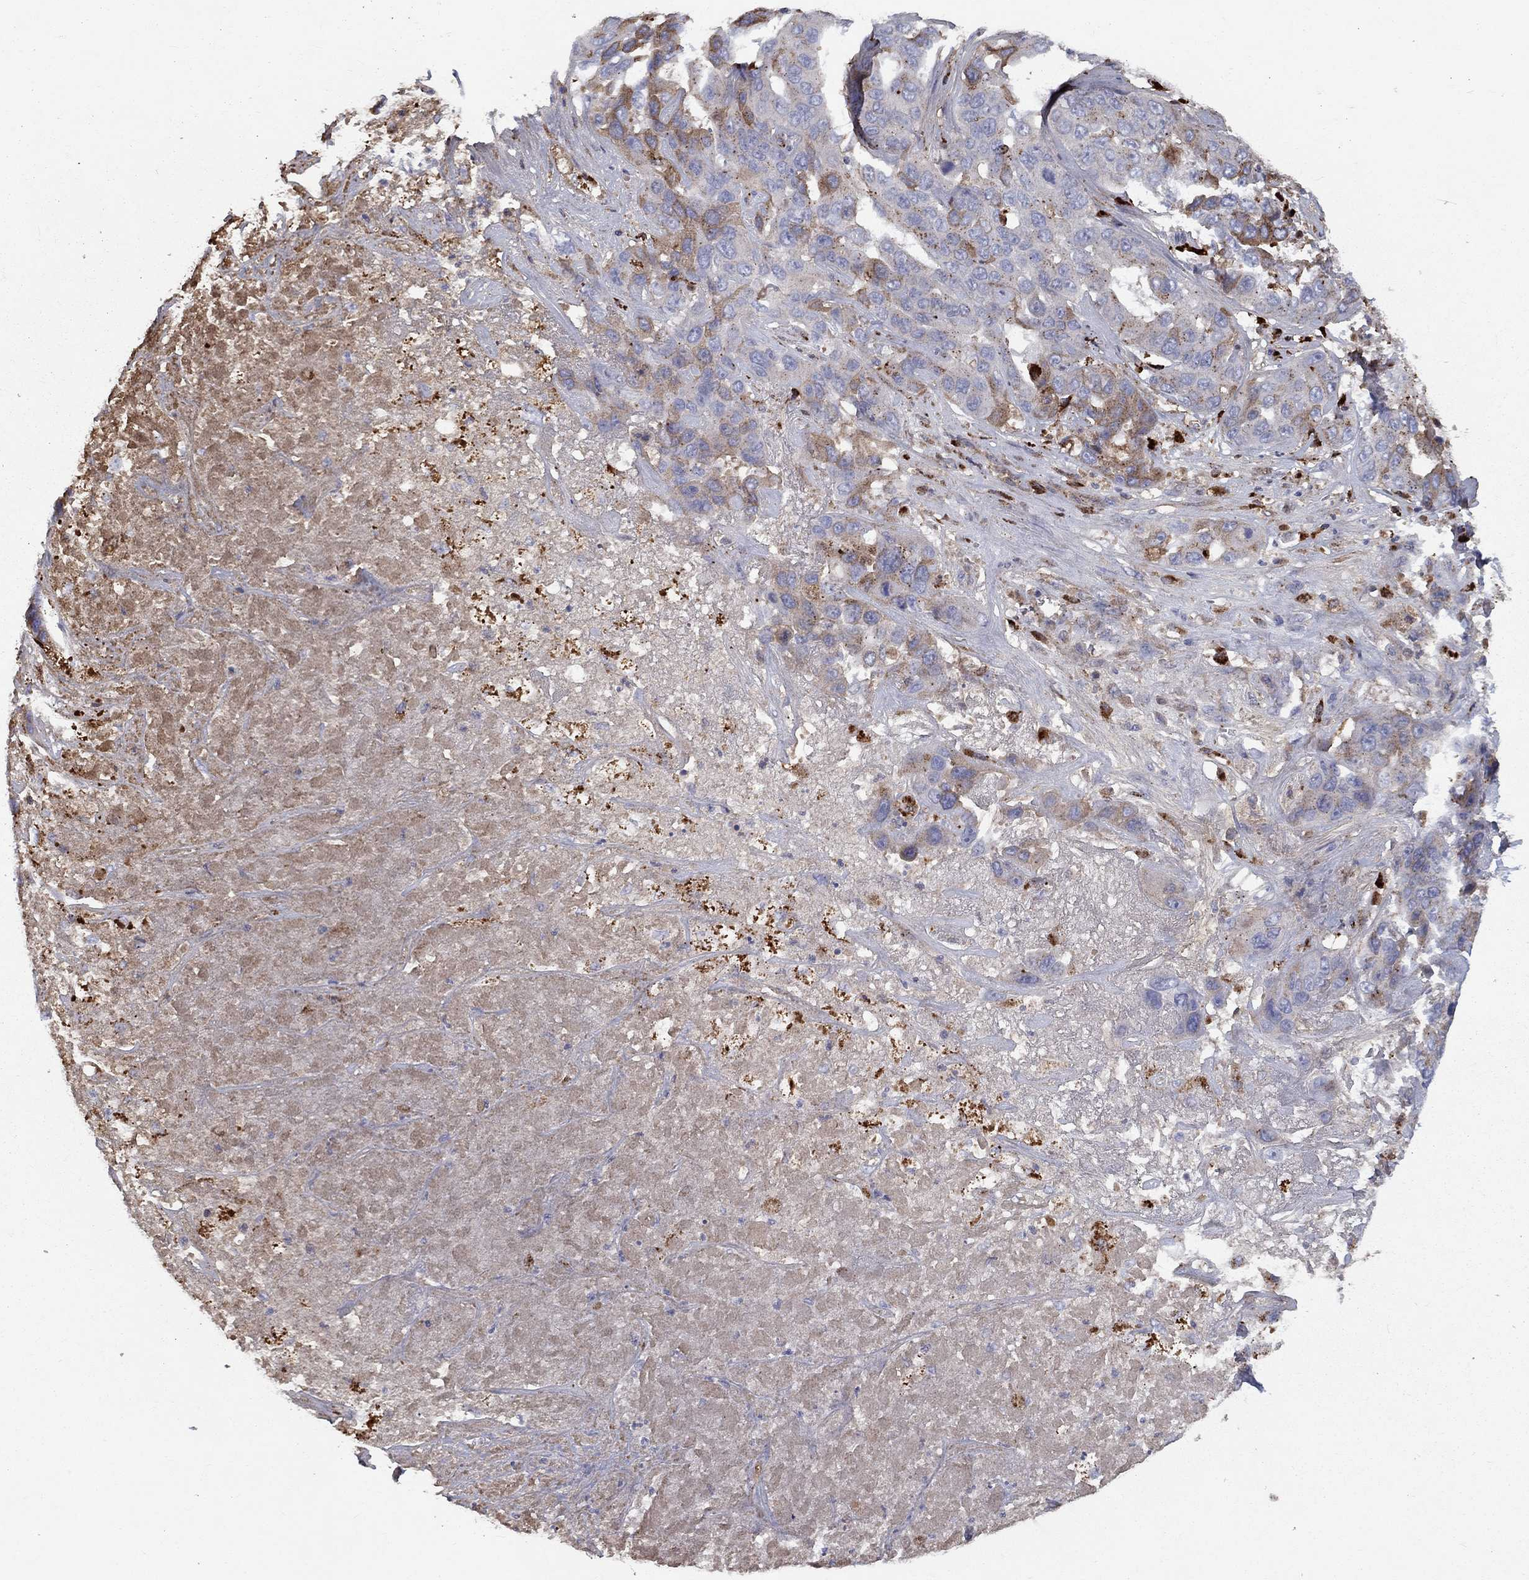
{"staining": {"intensity": "strong", "quantity": "<25%", "location": "cytoplasmic/membranous"}, "tissue": "liver cancer", "cell_type": "Tumor cells", "image_type": "cancer", "snomed": [{"axis": "morphology", "description": "Cholangiocarcinoma"}, {"axis": "topography", "description": "Liver"}], "caption": "This micrograph reveals IHC staining of human liver cancer (cholangiocarcinoma), with medium strong cytoplasmic/membranous staining in approximately <25% of tumor cells.", "gene": "EPDR1", "patient": {"sex": "female", "age": 52}}